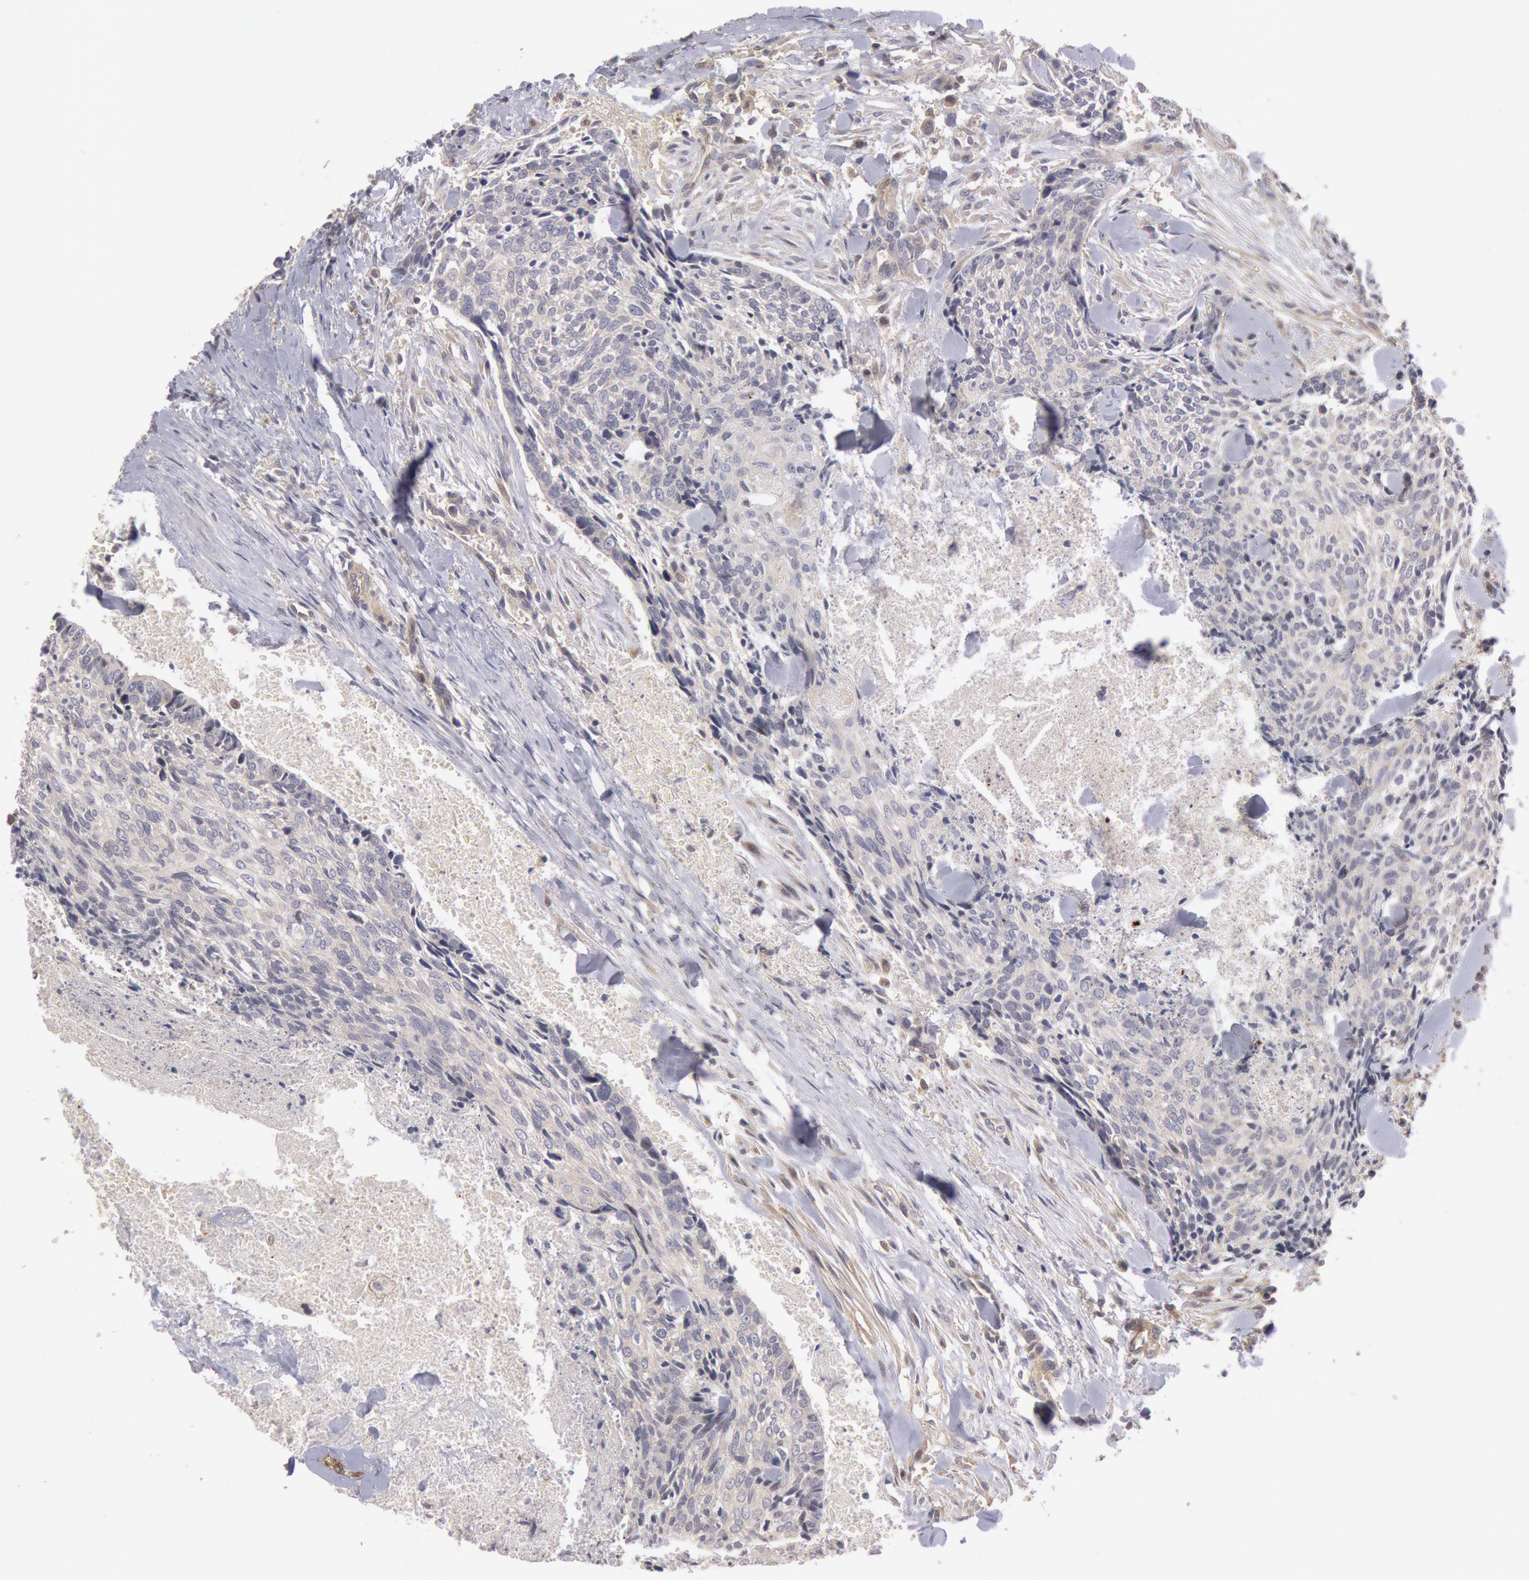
{"staining": {"intensity": "weak", "quantity": ">75%", "location": "cytoplasmic/membranous"}, "tissue": "head and neck cancer", "cell_type": "Tumor cells", "image_type": "cancer", "snomed": [{"axis": "morphology", "description": "Squamous cell carcinoma, NOS"}, {"axis": "topography", "description": "Salivary gland"}, {"axis": "topography", "description": "Head-Neck"}], "caption": "Immunohistochemical staining of human head and neck cancer exhibits low levels of weak cytoplasmic/membranous staining in about >75% of tumor cells. The protein is stained brown, and the nuclei are stained in blue (DAB (3,3'-diaminobenzidine) IHC with brightfield microscopy, high magnification).", "gene": "PIK3R1", "patient": {"sex": "male", "age": 70}}